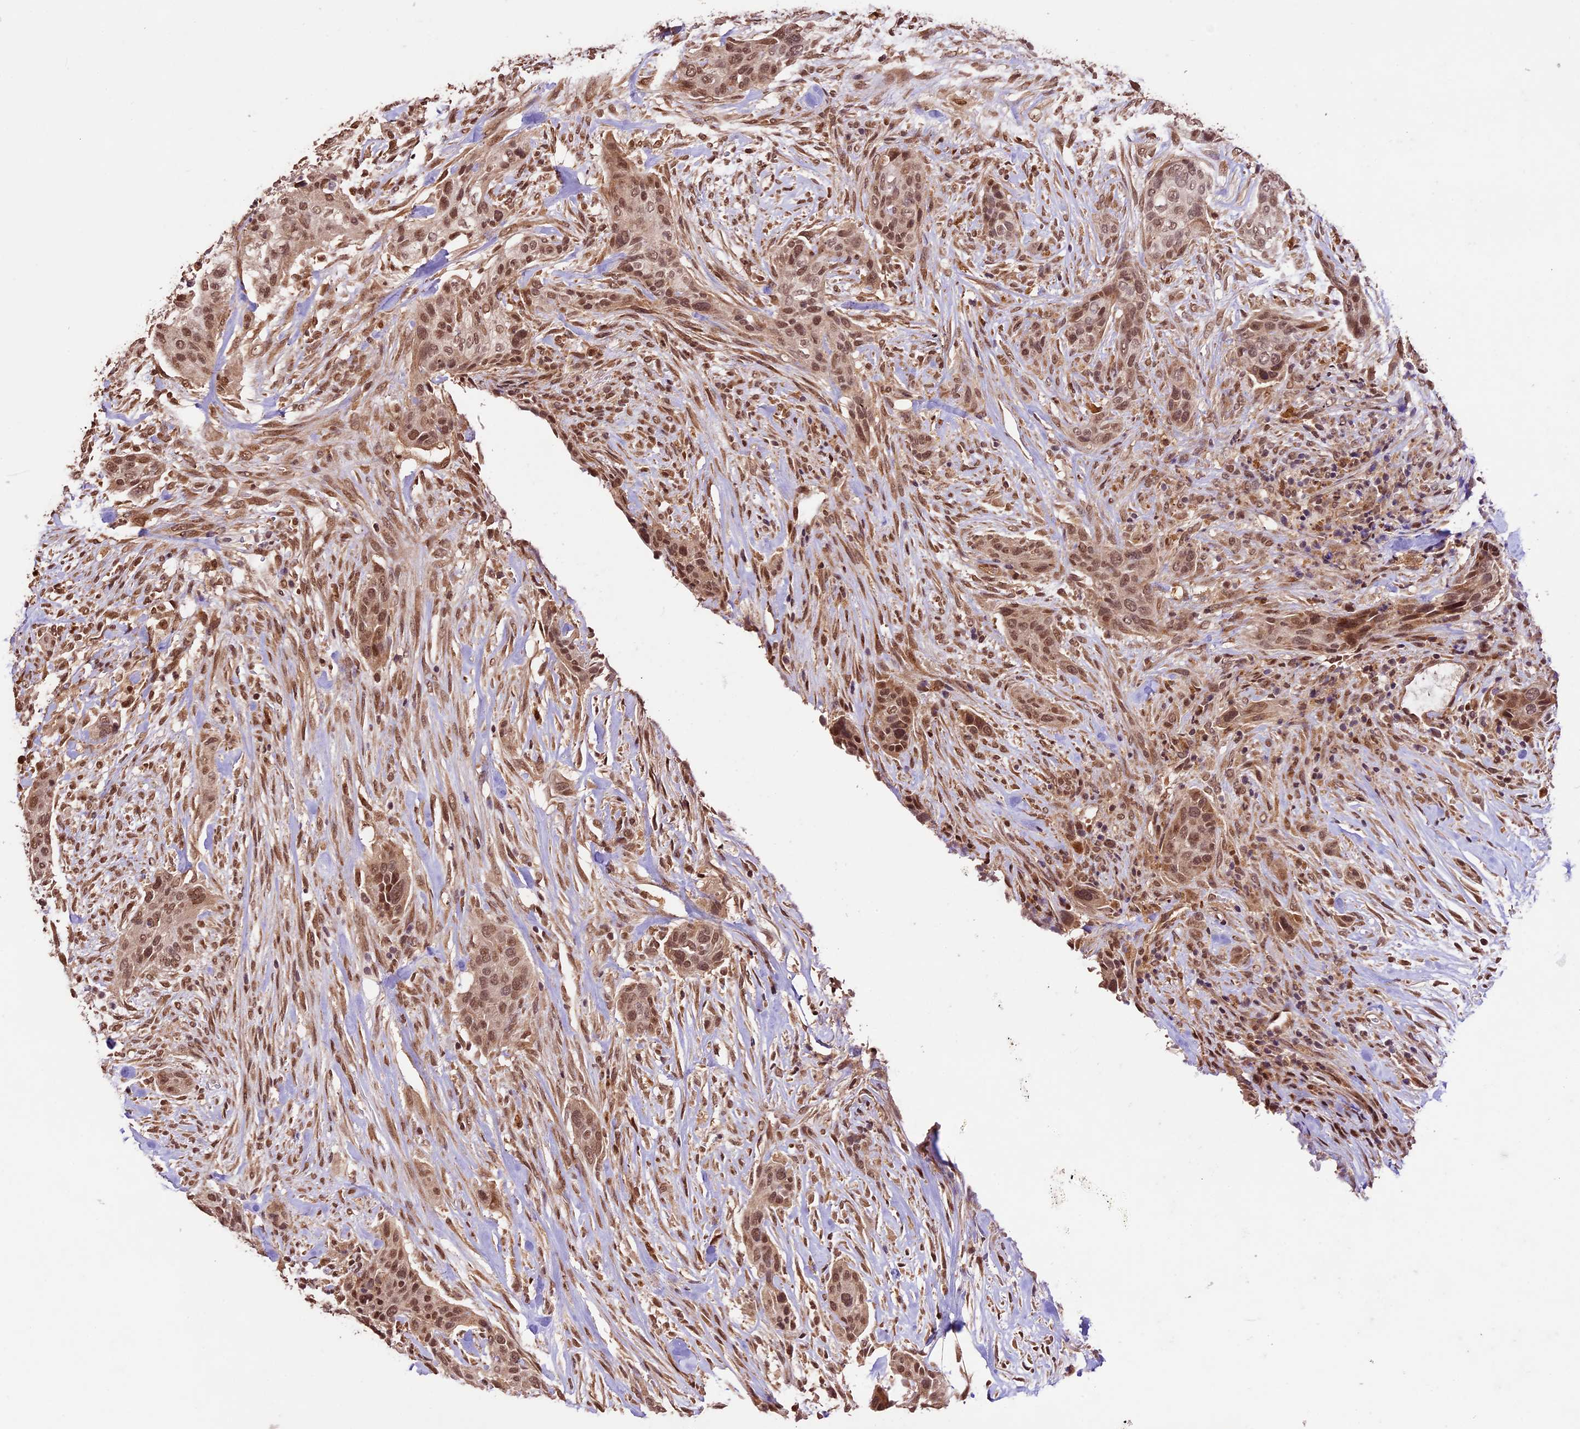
{"staining": {"intensity": "moderate", "quantity": ">75%", "location": "nuclear"}, "tissue": "urothelial cancer", "cell_type": "Tumor cells", "image_type": "cancer", "snomed": [{"axis": "morphology", "description": "Urothelial carcinoma, High grade"}, {"axis": "topography", "description": "Urinary bladder"}], "caption": "Immunohistochemistry photomicrograph of neoplastic tissue: human urothelial cancer stained using IHC demonstrates medium levels of moderate protein expression localized specifically in the nuclear of tumor cells, appearing as a nuclear brown color.", "gene": "CDKN2AIP", "patient": {"sex": "male", "age": 35}}